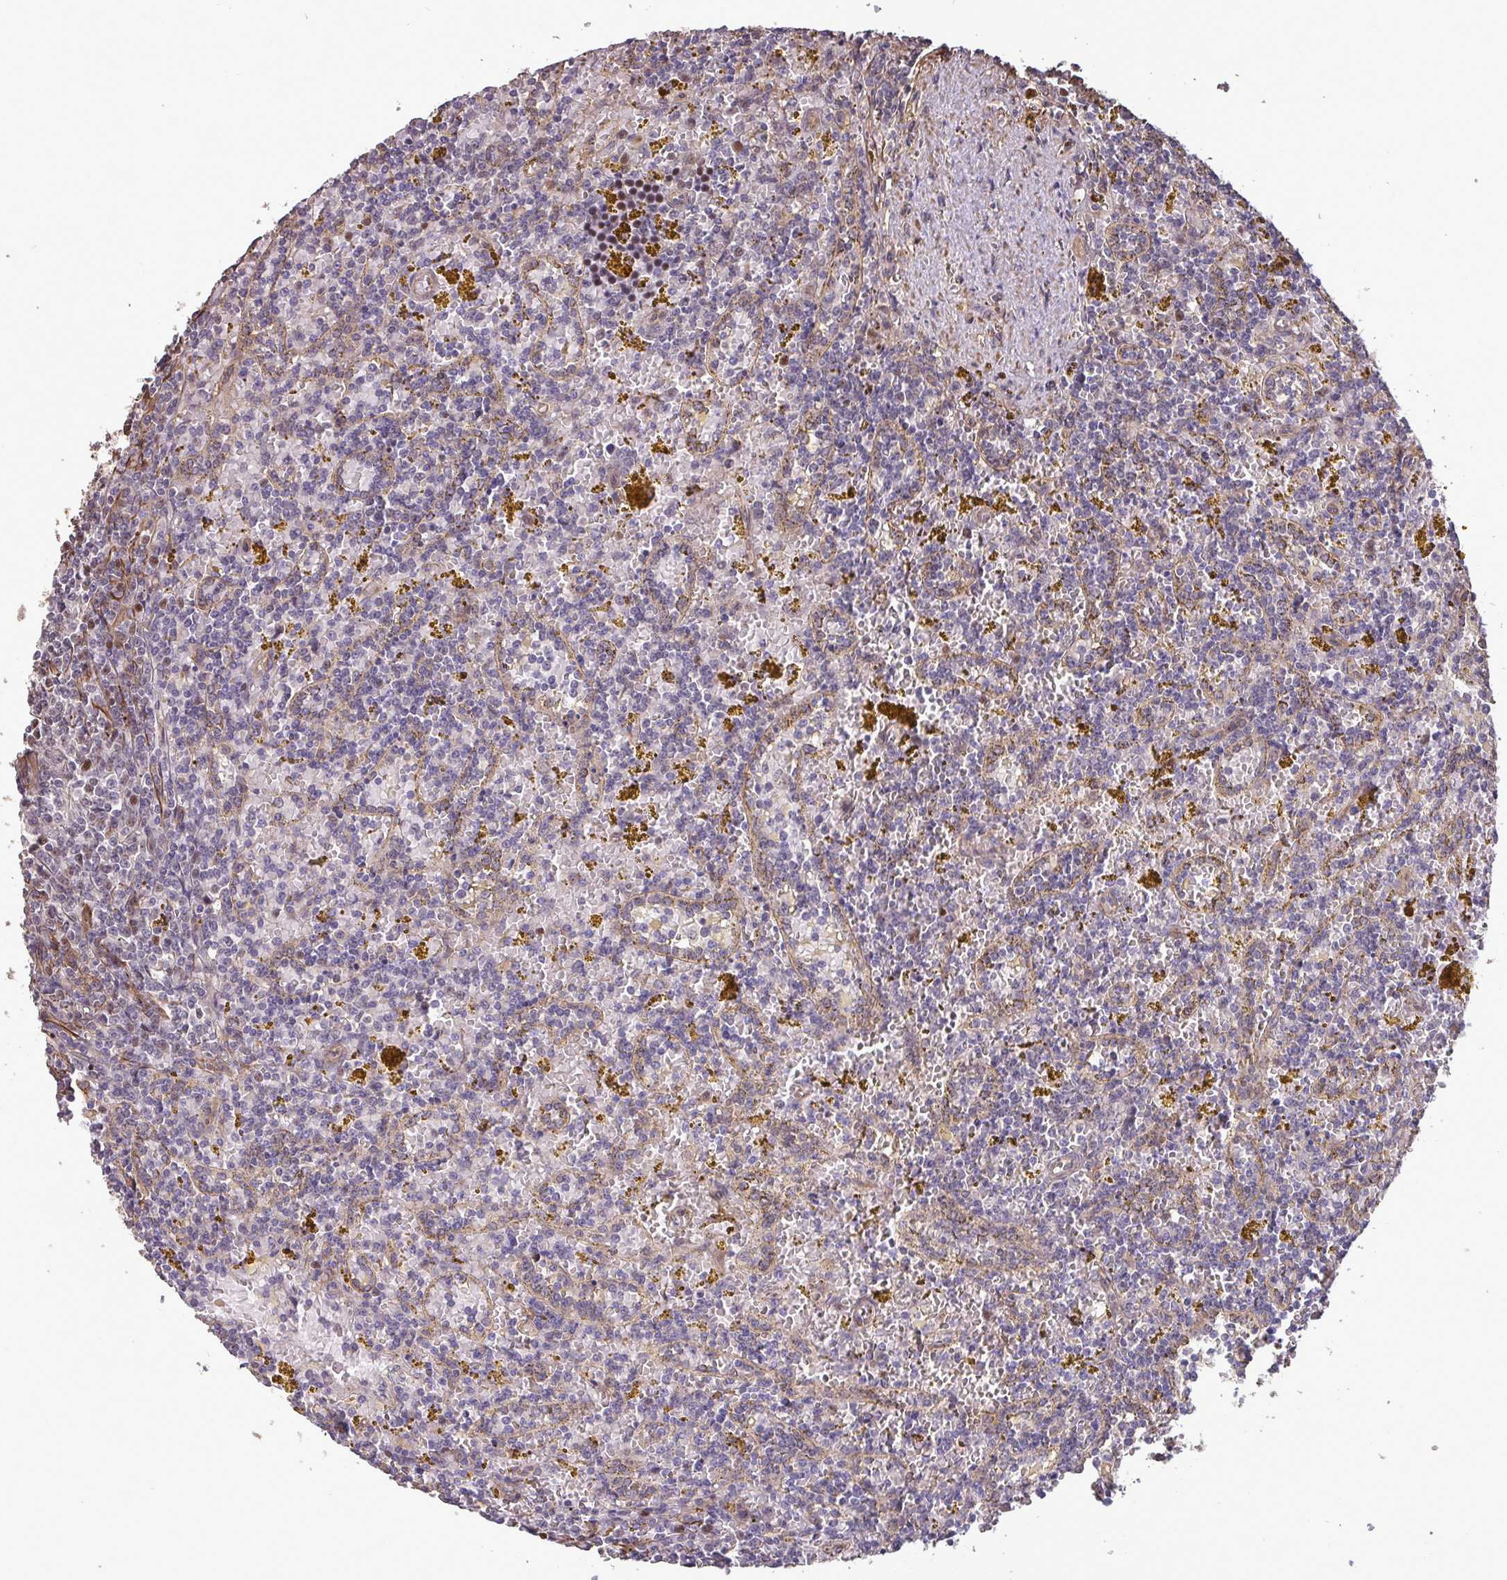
{"staining": {"intensity": "negative", "quantity": "none", "location": "none"}, "tissue": "lymphoma", "cell_type": "Tumor cells", "image_type": "cancer", "snomed": [{"axis": "morphology", "description": "Malignant lymphoma, non-Hodgkin's type, Low grade"}, {"axis": "topography", "description": "Spleen"}, {"axis": "topography", "description": "Lymph node"}], "caption": "IHC of lymphoma demonstrates no expression in tumor cells. (Brightfield microscopy of DAB immunohistochemistry at high magnification).", "gene": "IPO5", "patient": {"sex": "female", "age": 66}}